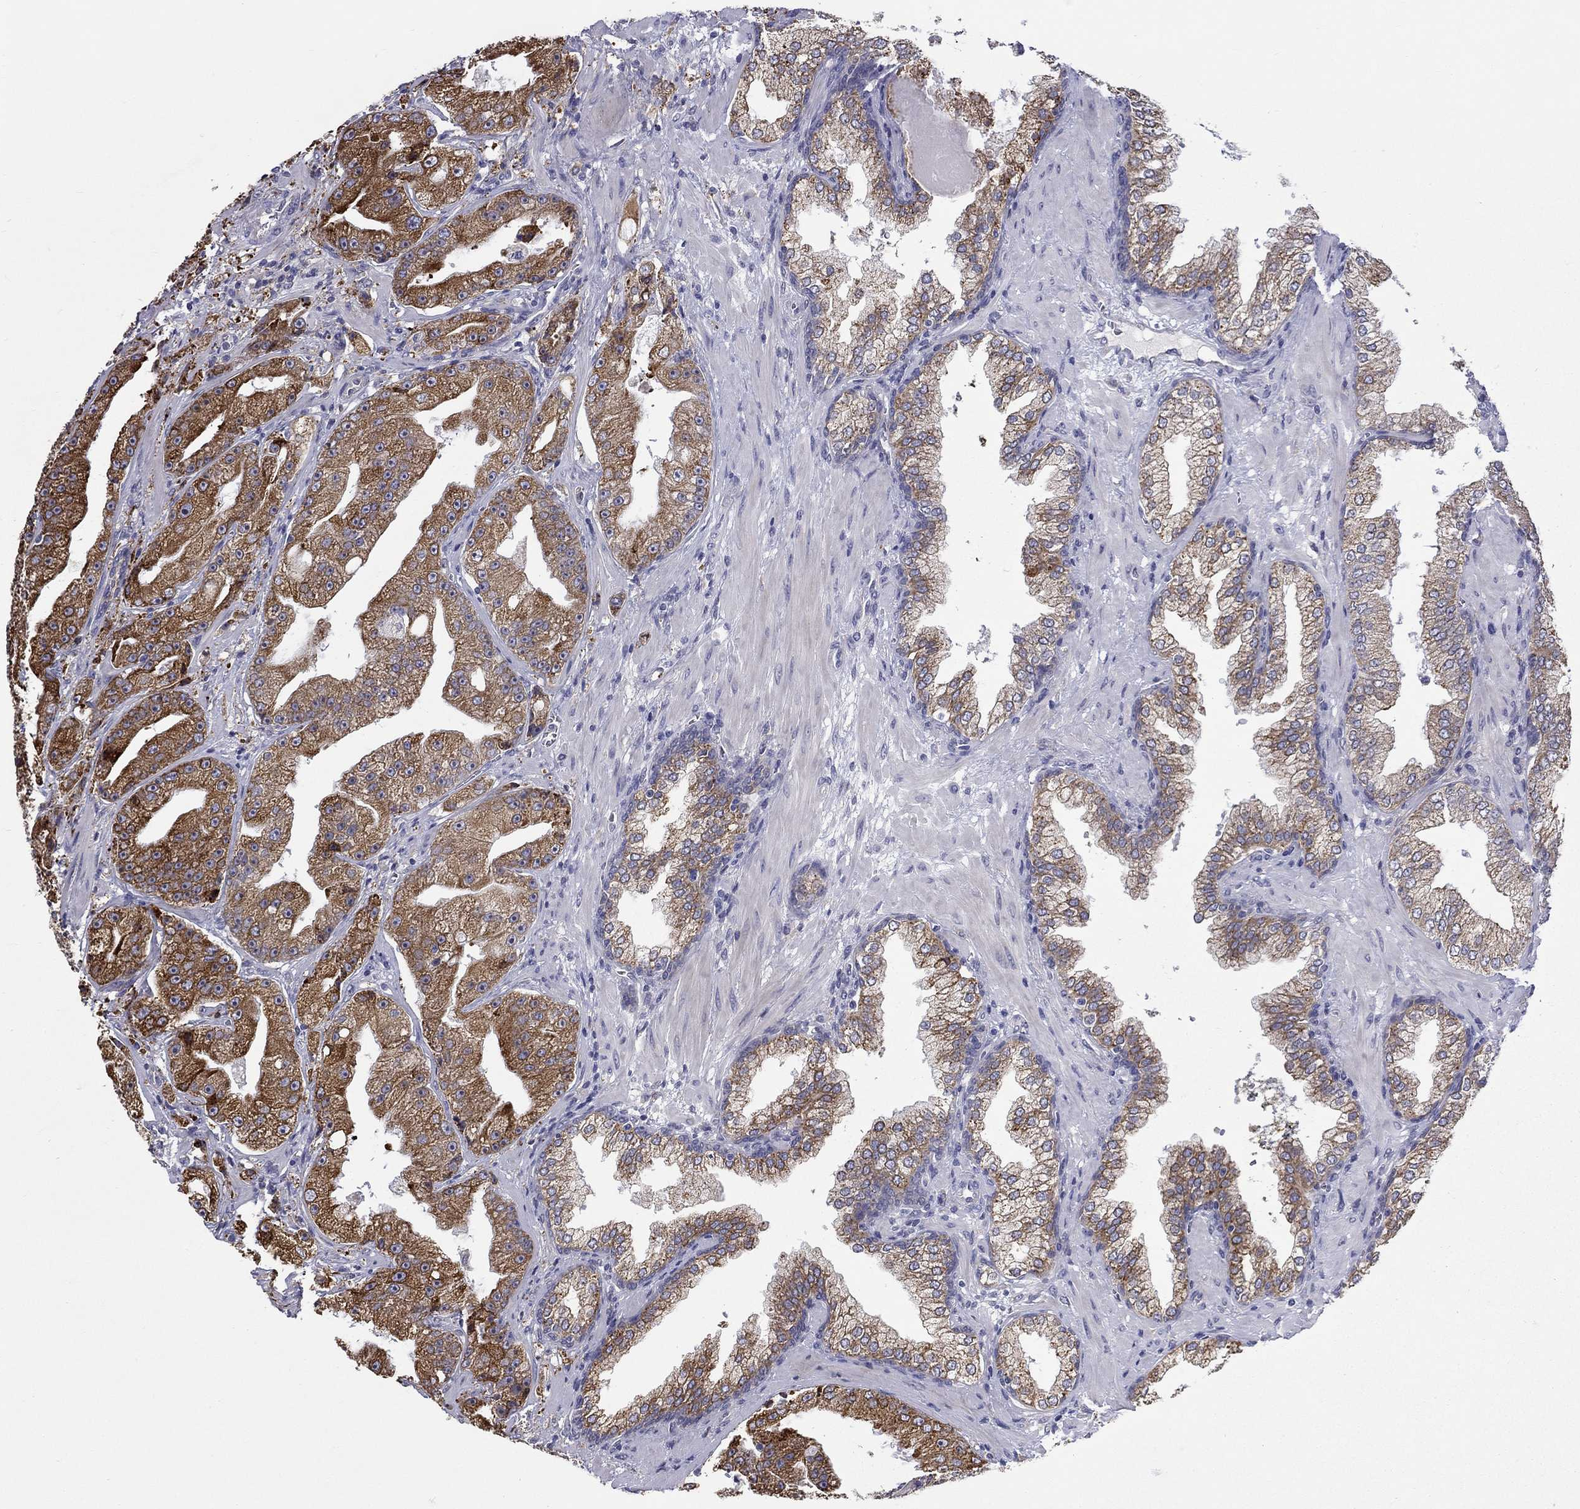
{"staining": {"intensity": "strong", "quantity": "25%-75%", "location": "cytoplasmic/membranous"}, "tissue": "prostate cancer", "cell_type": "Tumor cells", "image_type": "cancer", "snomed": [{"axis": "morphology", "description": "Adenocarcinoma, Low grade"}, {"axis": "topography", "description": "Prostate"}], "caption": "Protein expression analysis of prostate cancer displays strong cytoplasmic/membranous expression in approximately 25%-75% of tumor cells. (Brightfield microscopy of DAB IHC at high magnification).", "gene": "QRFPR", "patient": {"sex": "male", "age": 62}}